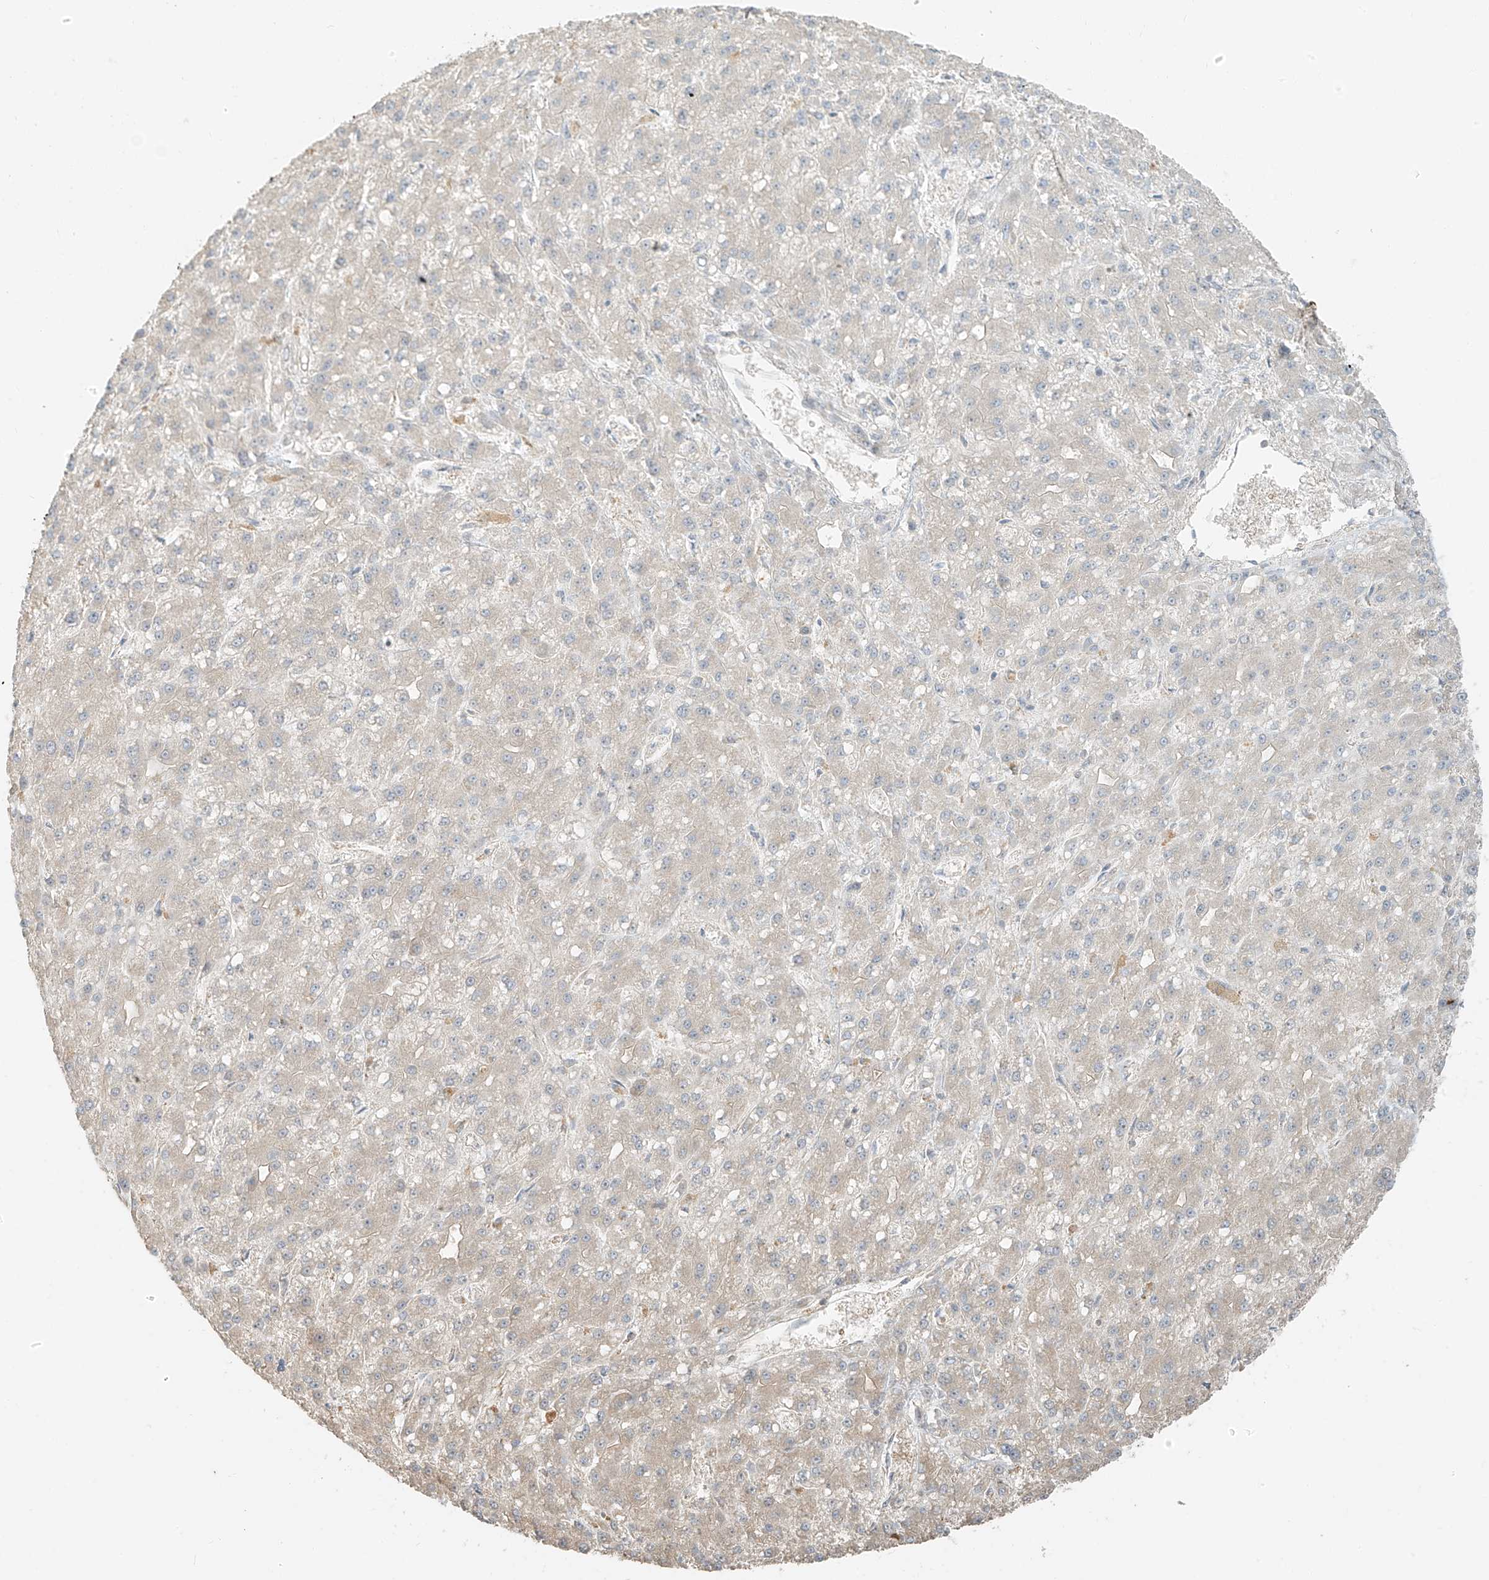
{"staining": {"intensity": "negative", "quantity": "none", "location": "none"}, "tissue": "liver cancer", "cell_type": "Tumor cells", "image_type": "cancer", "snomed": [{"axis": "morphology", "description": "Carcinoma, Hepatocellular, NOS"}, {"axis": "topography", "description": "Liver"}], "caption": "Hepatocellular carcinoma (liver) was stained to show a protein in brown. There is no significant positivity in tumor cells. The staining is performed using DAB (3,3'-diaminobenzidine) brown chromogen with nuclei counter-stained in using hematoxylin.", "gene": "ANKZF1", "patient": {"sex": "male", "age": 67}}